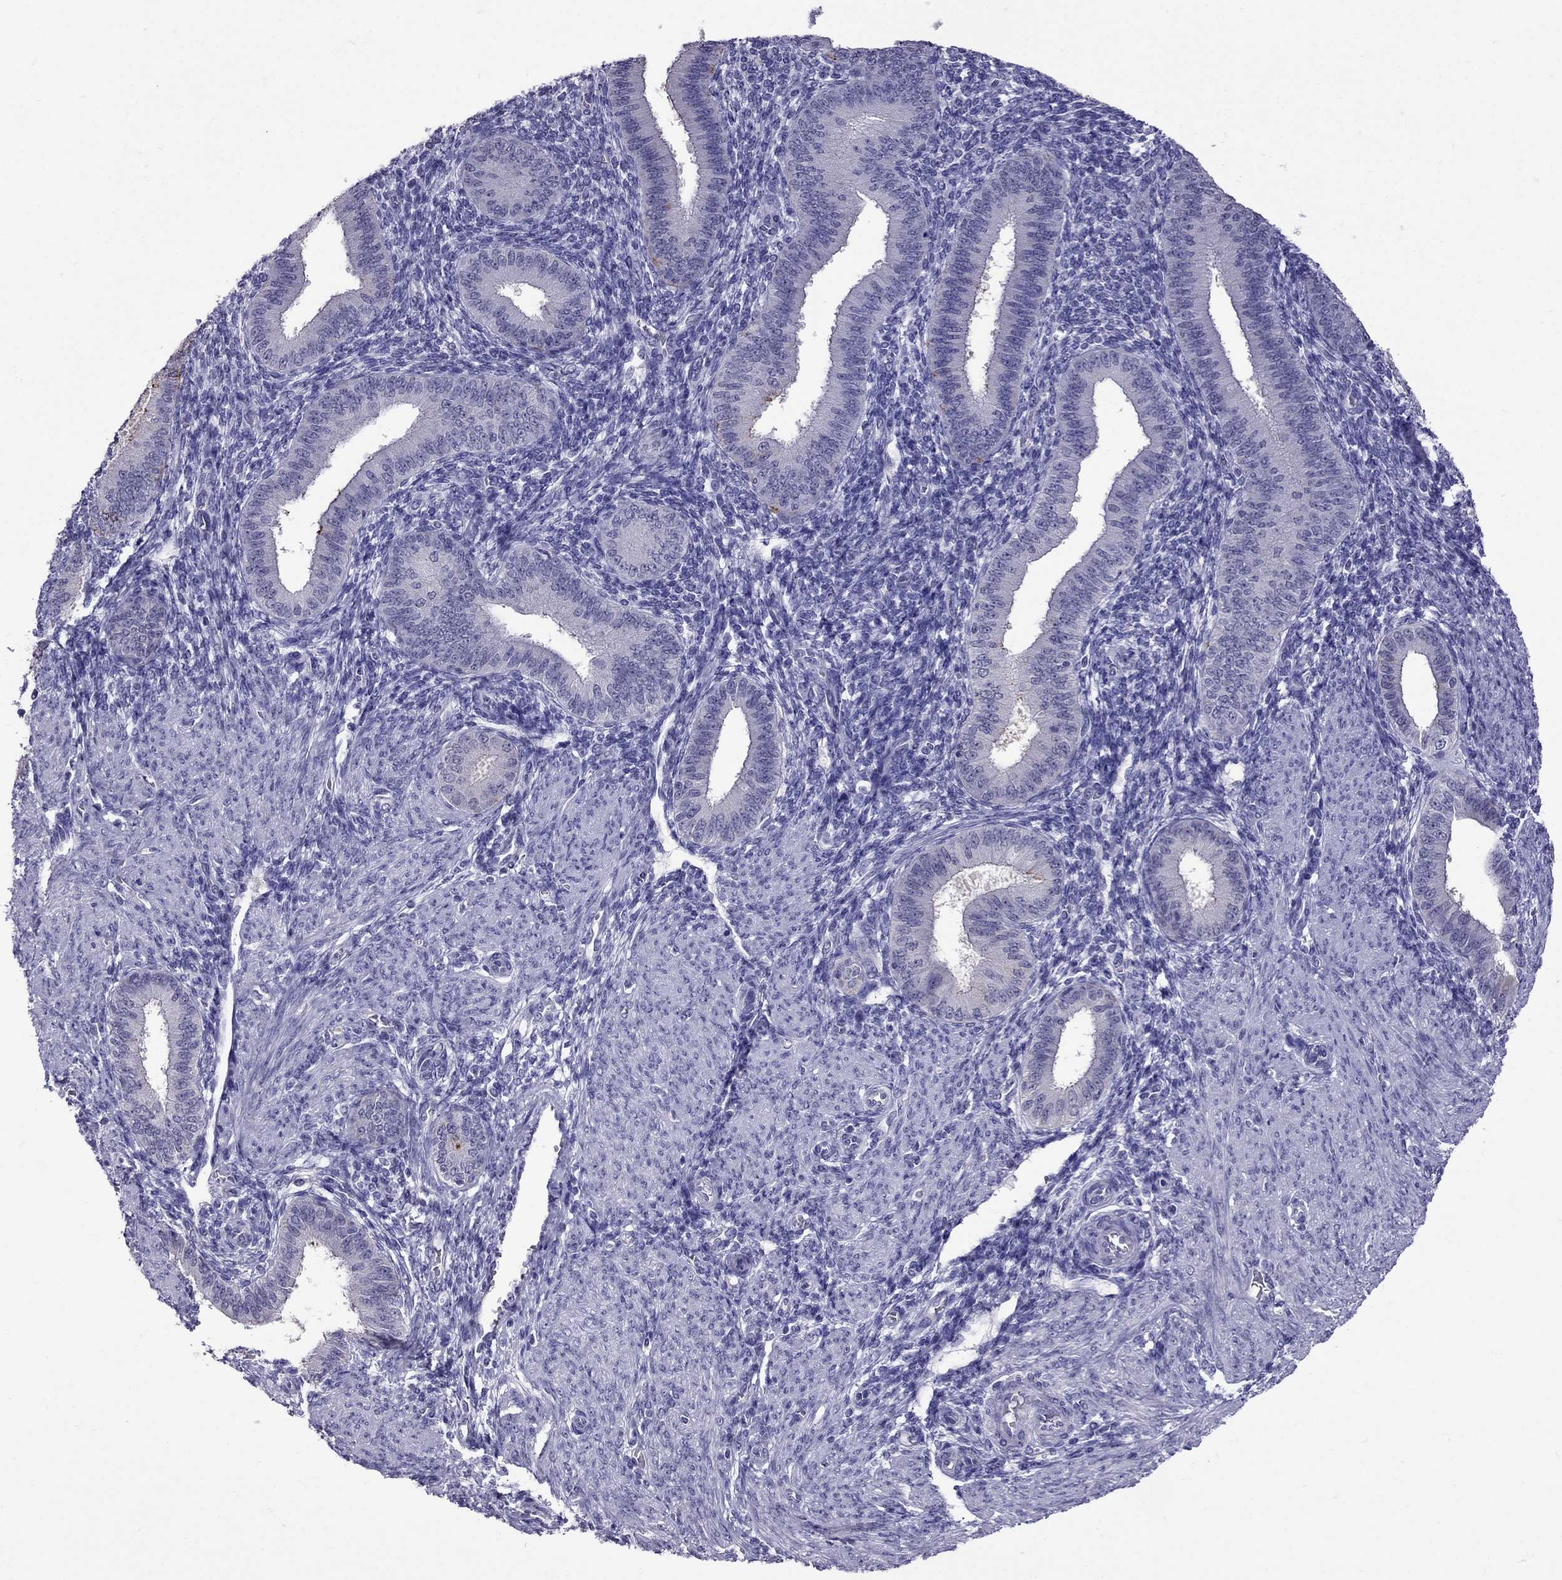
{"staining": {"intensity": "negative", "quantity": "none", "location": "none"}, "tissue": "endometrium", "cell_type": "Cells in endometrial stroma", "image_type": "normal", "snomed": [{"axis": "morphology", "description": "Normal tissue, NOS"}, {"axis": "topography", "description": "Endometrium"}], "caption": "IHC of unremarkable human endometrium exhibits no expression in cells in endometrial stroma. (Stains: DAB immunohistochemistry (IHC) with hematoxylin counter stain, Microscopy: brightfield microscopy at high magnification).", "gene": "OLFM4", "patient": {"sex": "female", "age": 39}}